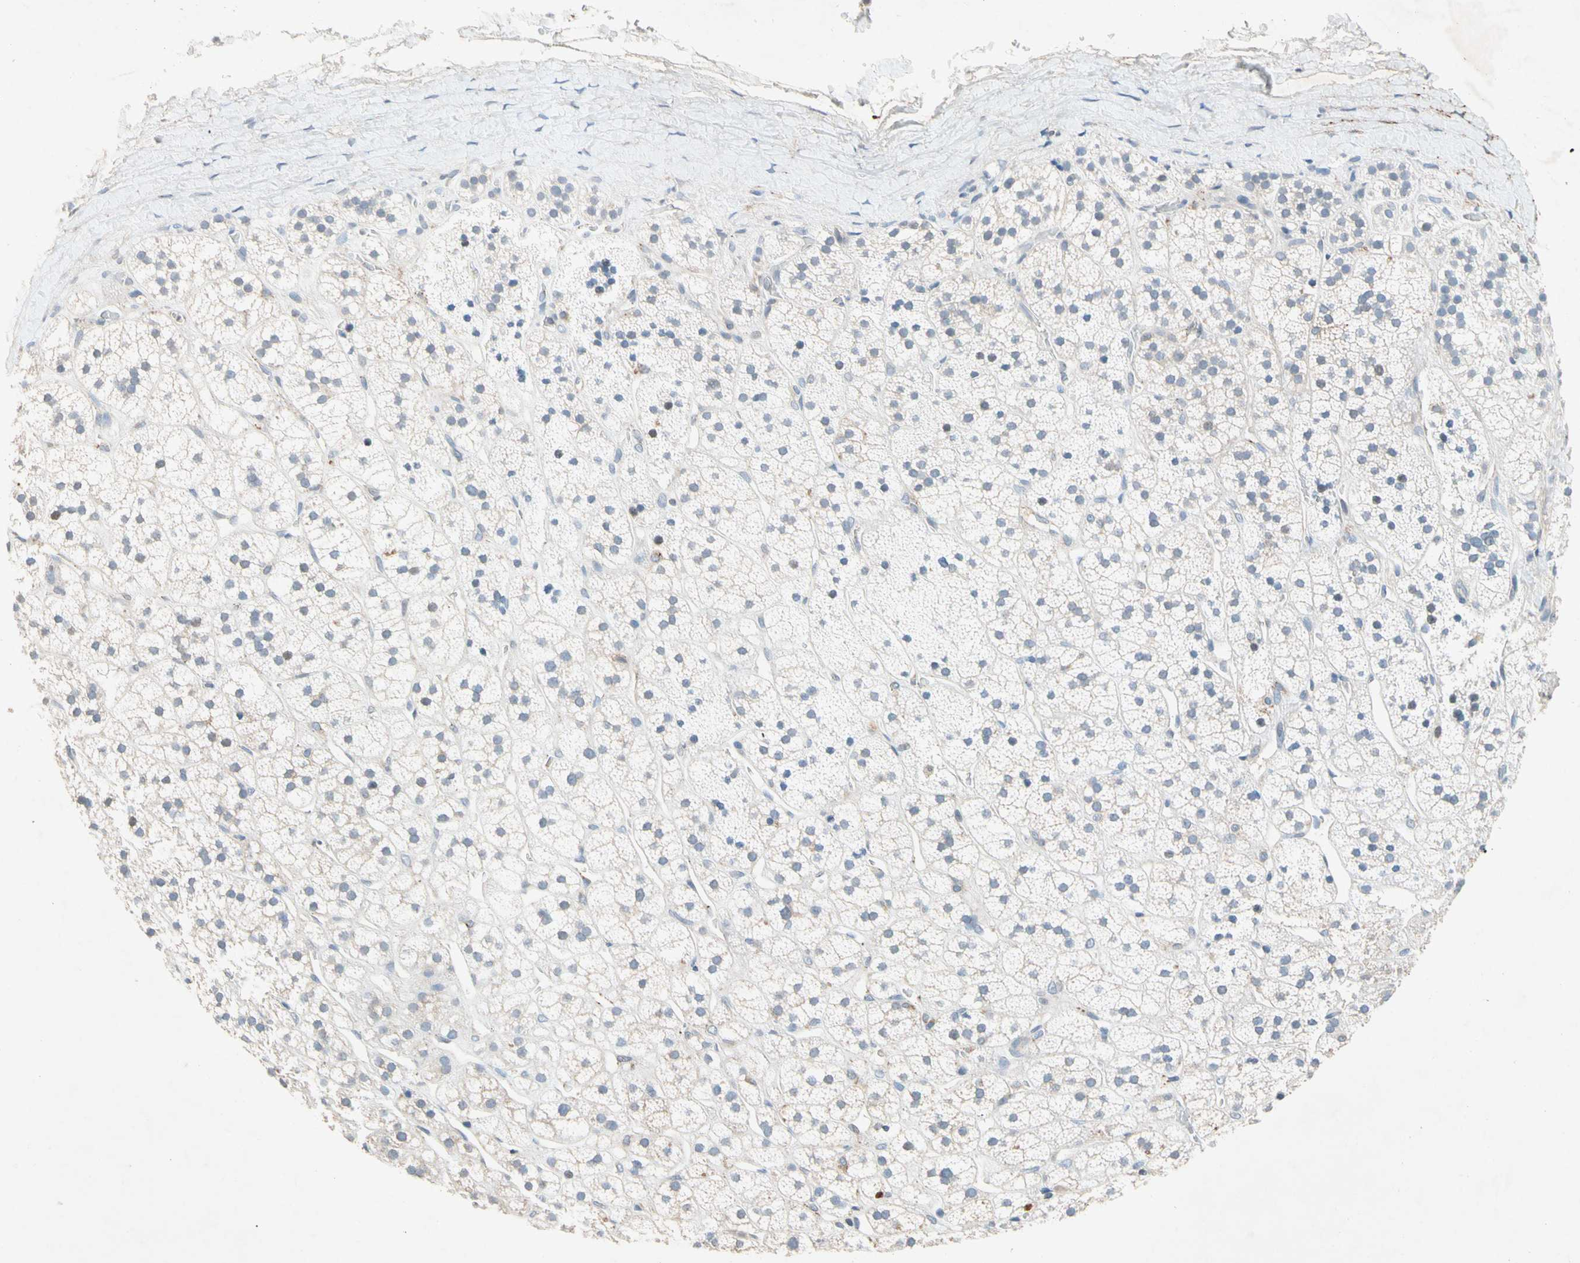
{"staining": {"intensity": "weak", "quantity": "<25%", "location": "cytoplasmic/membranous"}, "tissue": "adrenal gland", "cell_type": "Glandular cells", "image_type": "normal", "snomed": [{"axis": "morphology", "description": "Normal tissue, NOS"}, {"axis": "topography", "description": "Adrenal gland"}], "caption": "This is a histopathology image of IHC staining of normal adrenal gland, which shows no expression in glandular cells.", "gene": "NDFIP2", "patient": {"sex": "male", "age": 56}}